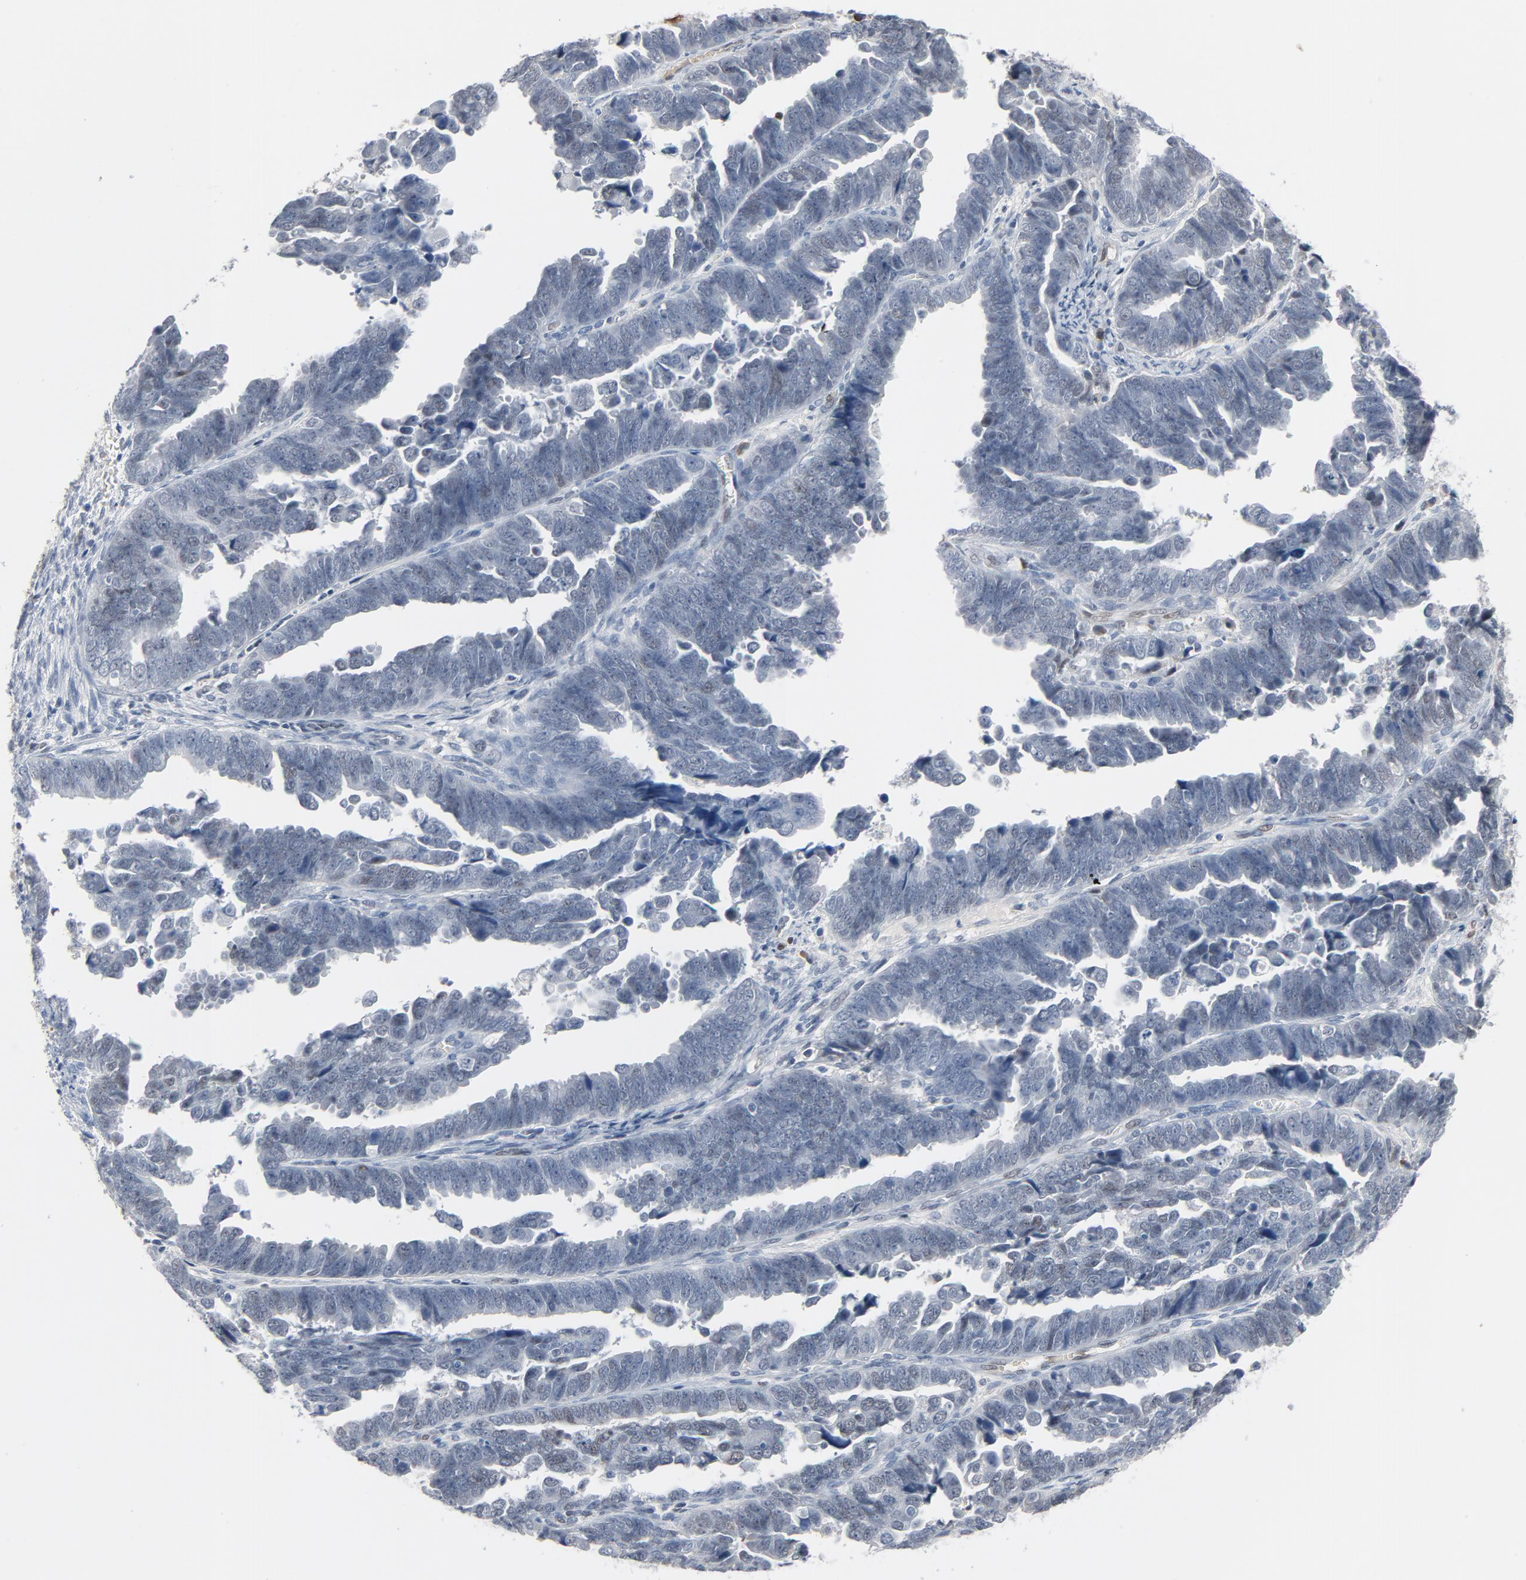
{"staining": {"intensity": "negative", "quantity": "none", "location": "none"}, "tissue": "endometrial cancer", "cell_type": "Tumor cells", "image_type": "cancer", "snomed": [{"axis": "morphology", "description": "Adenocarcinoma, NOS"}, {"axis": "topography", "description": "Endometrium"}], "caption": "A high-resolution photomicrograph shows IHC staining of endometrial cancer, which demonstrates no significant staining in tumor cells. Brightfield microscopy of immunohistochemistry (IHC) stained with DAB (brown) and hematoxylin (blue), captured at high magnification.", "gene": "FOXP1", "patient": {"sex": "female", "age": 75}}